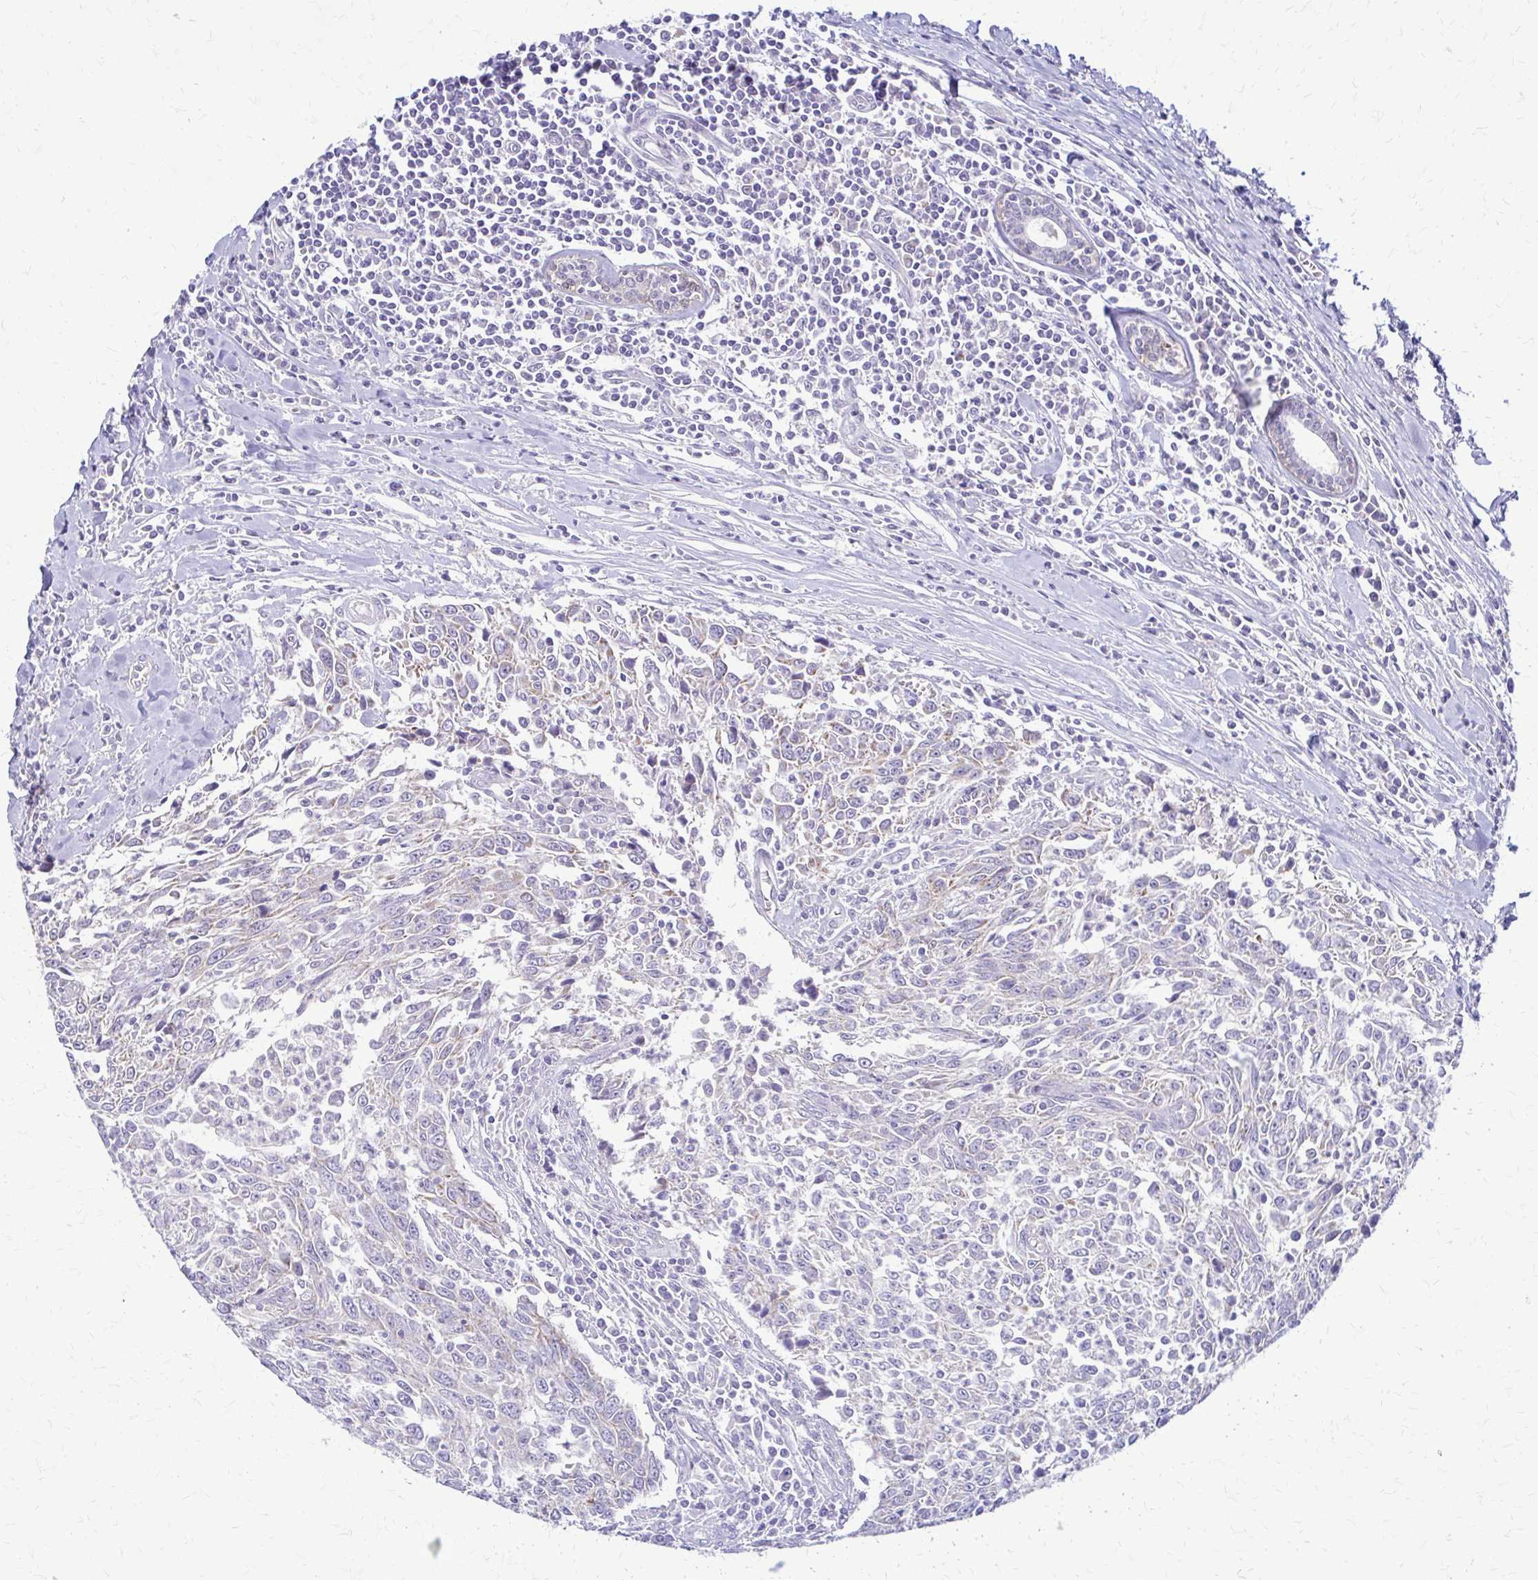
{"staining": {"intensity": "weak", "quantity": "25%-75%", "location": "cytoplasmic/membranous"}, "tissue": "breast cancer", "cell_type": "Tumor cells", "image_type": "cancer", "snomed": [{"axis": "morphology", "description": "Duct carcinoma"}, {"axis": "topography", "description": "Breast"}], "caption": "A low amount of weak cytoplasmic/membranous expression is appreciated in approximately 25%-75% of tumor cells in breast cancer tissue.", "gene": "SAMD13", "patient": {"sex": "female", "age": 50}}